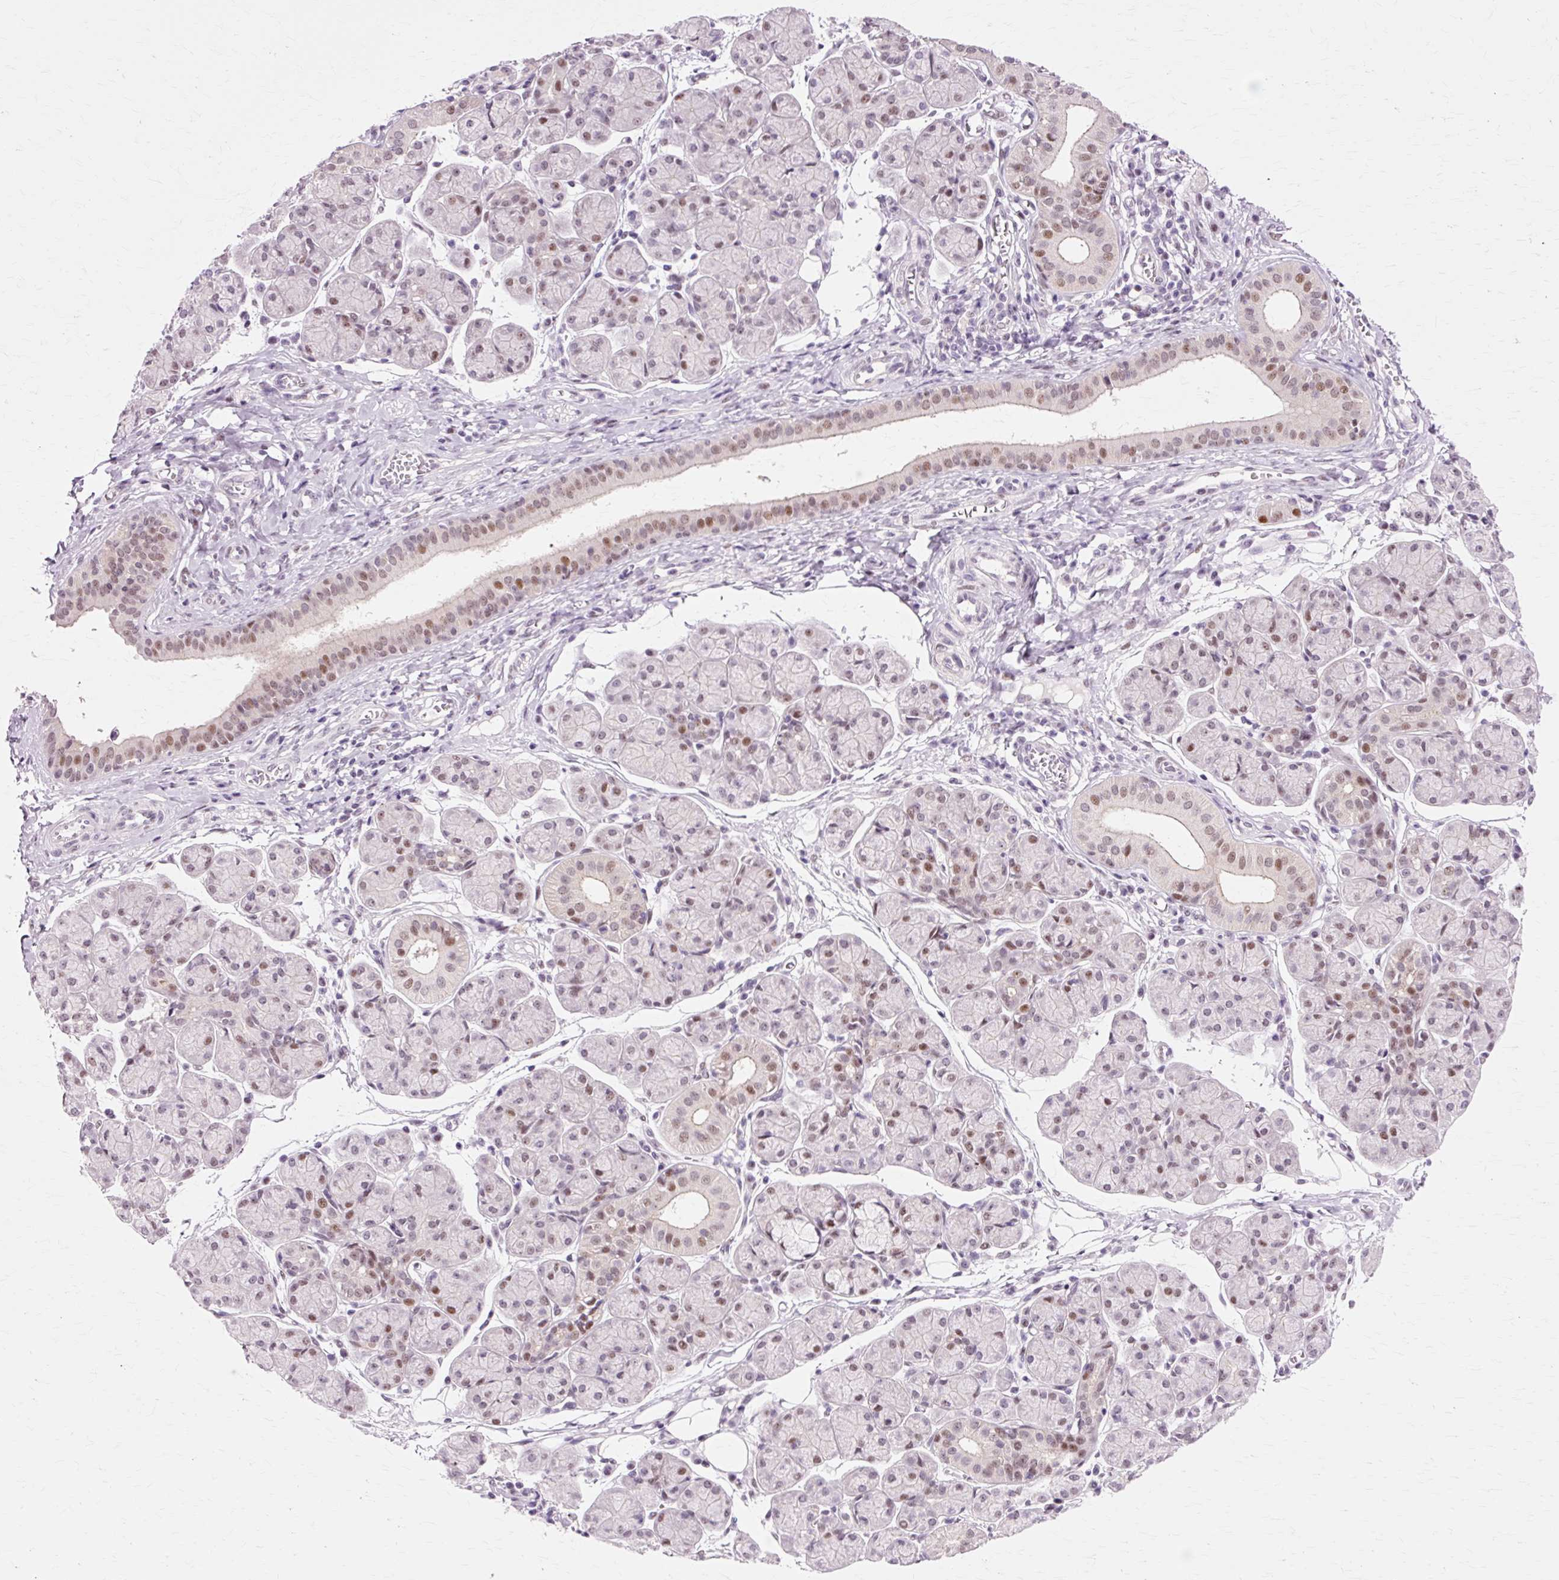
{"staining": {"intensity": "weak", "quantity": "25%-75%", "location": "nuclear"}, "tissue": "salivary gland", "cell_type": "Glandular cells", "image_type": "normal", "snomed": [{"axis": "morphology", "description": "Normal tissue, NOS"}, {"axis": "morphology", "description": "Inflammation, NOS"}, {"axis": "topography", "description": "Lymph node"}, {"axis": "topography", "description": "Salivary gland"}], "caption": "Protein staining shows weak nuclear expression in approximately 25%-75% of glandular cells in unremarkable salivary gland. The staining was performed using DAB, with brown indicating positive protein expression. Nuclei are stained blue with hematoxylin.", "gene": "MACROD2", "patient": {"sex": "male", "age": 3}}